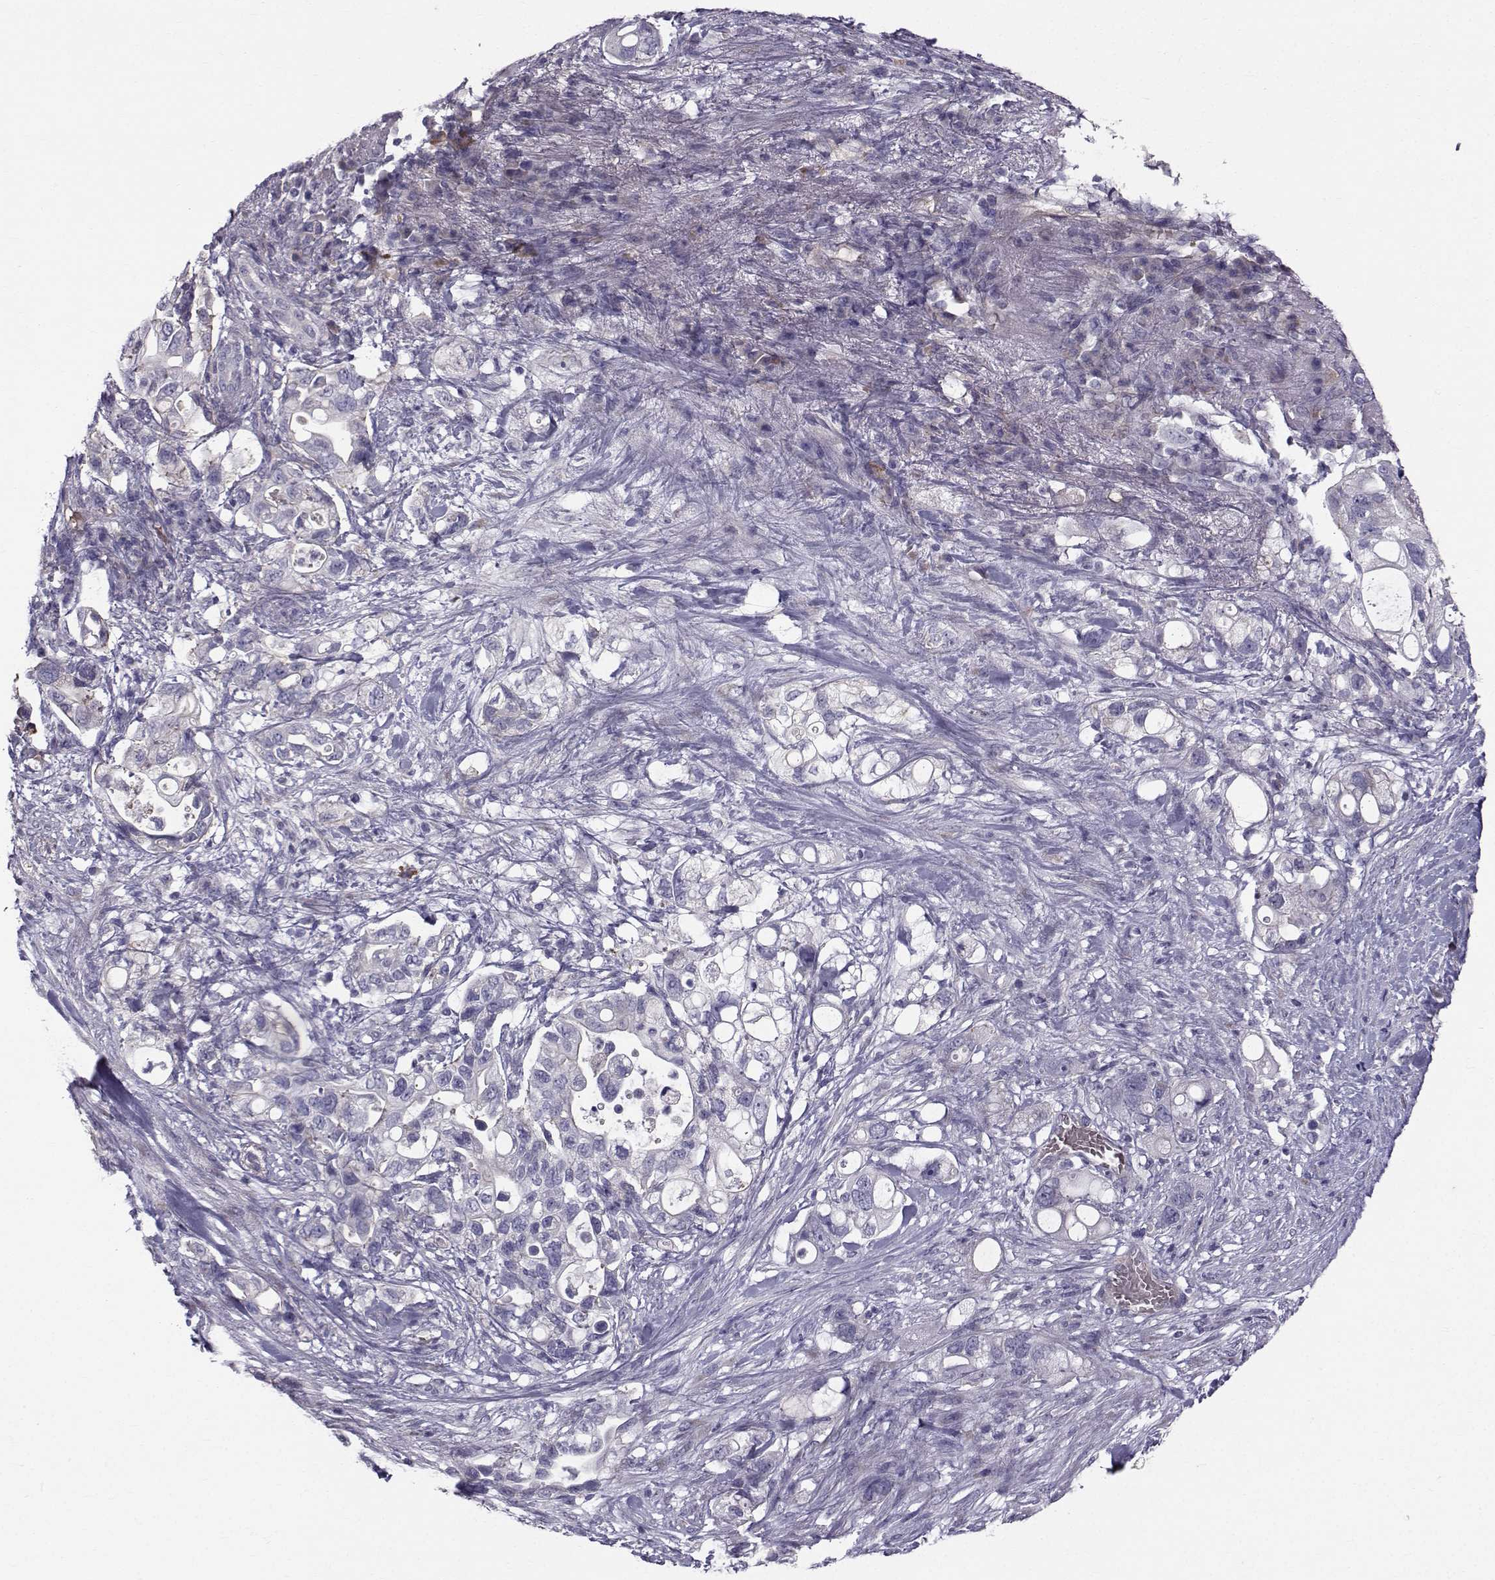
{"staining": {"intensity": "weak", "quantity": "<25%", "location": "cytoplasmic/membranous"}, "tissue": "pancreatic cancer", "cell_type": "Tumor cells", "image_type": "cancer", "snomed": [{"axis": "morphology", "description": "Adenocarcinoma, NOS"}, {"axis": "topography", "description": "Pancreas"}], "caption": "This micrograph is of pancreatic cancer (adenocarcinoma) stained with immunohistochemistry to label a protein in brown with the nuclei are counter-stained blue. There is no positivity in tumor cells.", "gene": "QPCT", "patient": {"sex": "female", "age": 72}}